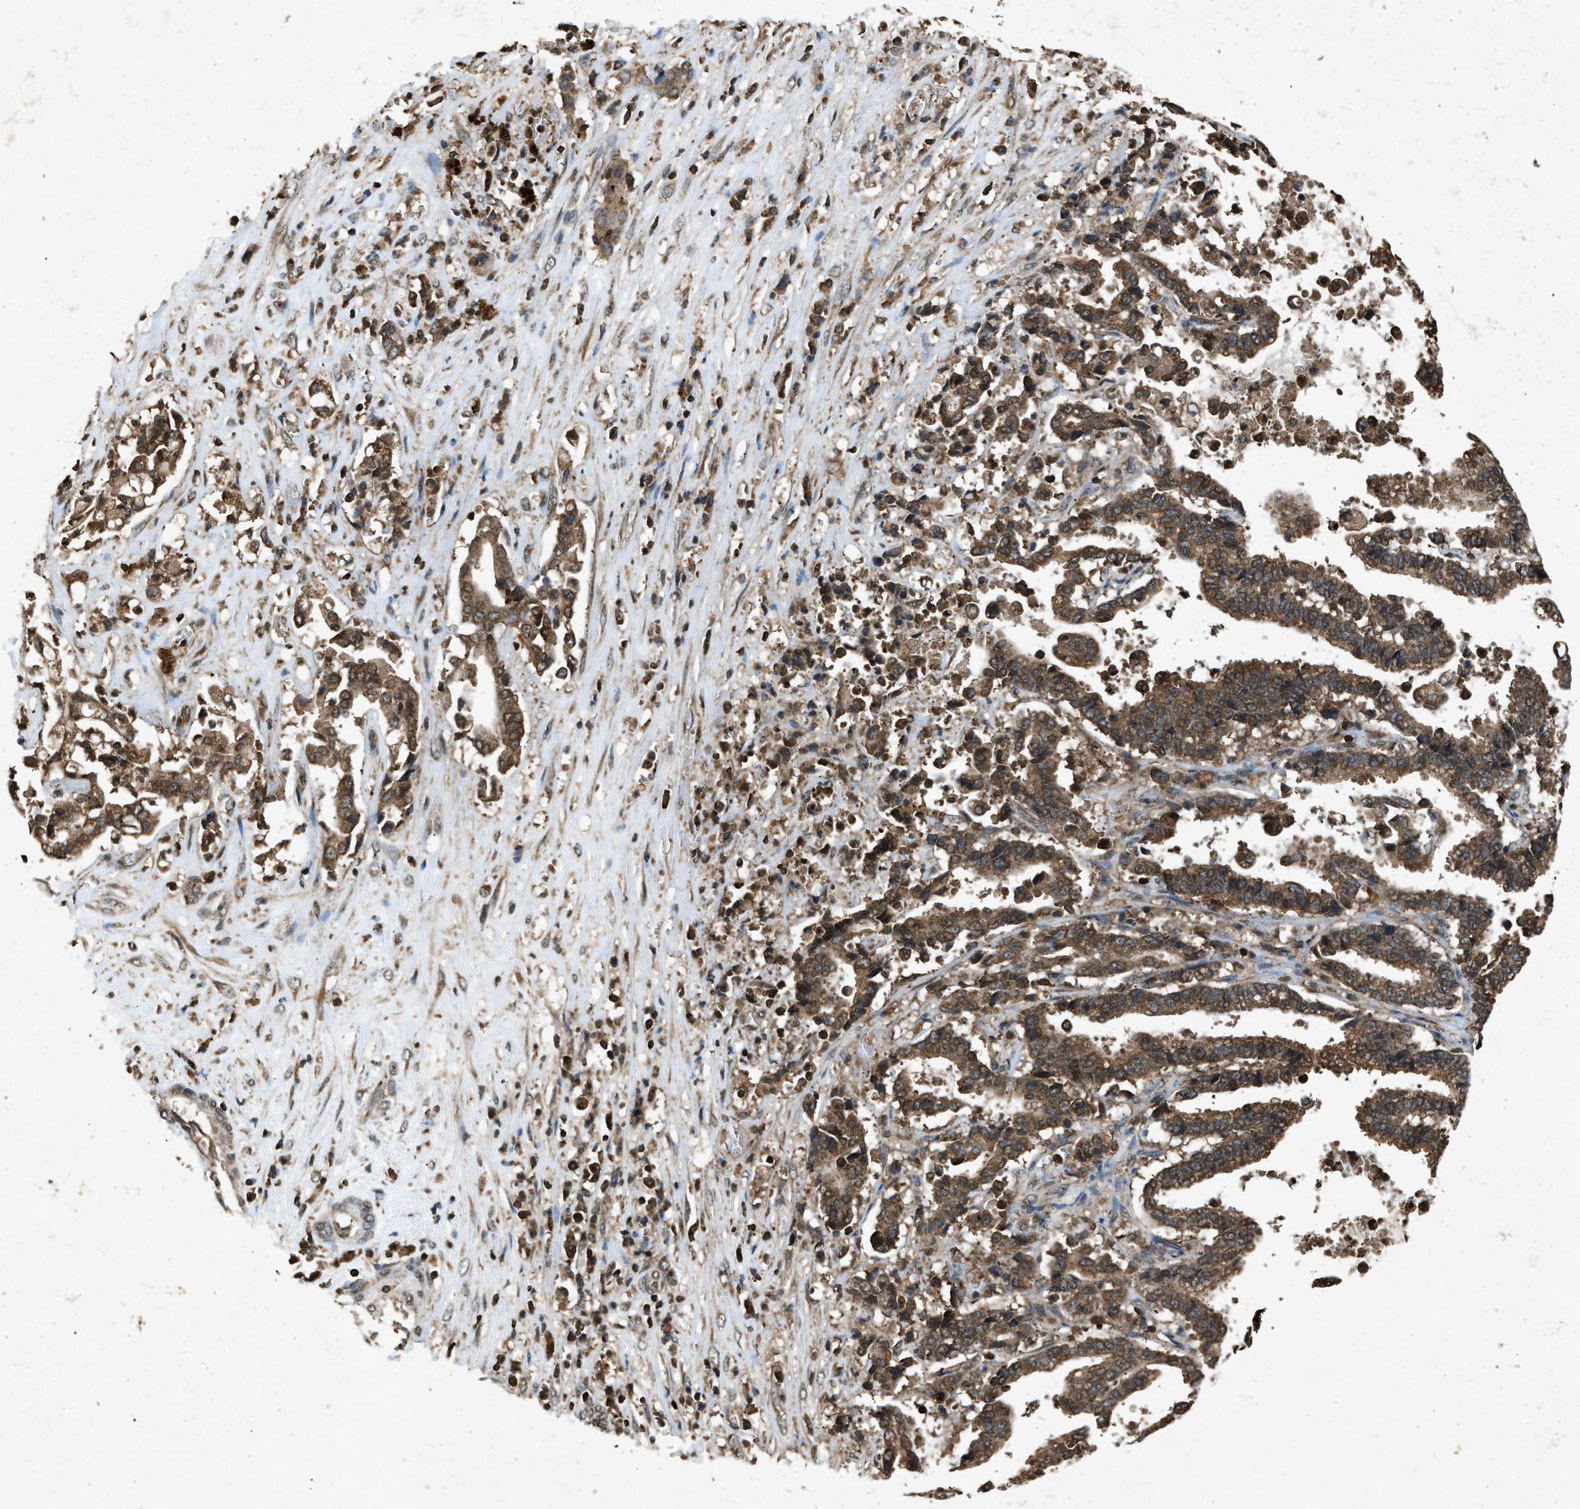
{"staining": {"intensity": "moderate", "quantity": ">75%", "location": "cytoplasmic/membranous"}, "tissue": "liver cancer", "cell_type": "Tumor cells", "image_type": "cancer", "snomed": [{"axis": "morphology", "description": "Cholangiocarcinoma"}, {"axis": "topography", "description": "Liver"}], "caption": "Immunohistochemistry (IHC) histopathology image of human liver cholangiocarcinoma stained for a protein (brown), which reveals medium levels of moderate cytoplasmic/membranous positivity in approximately >75% of tumor cells.", "gene": "OAS1", "patient": {"sex": "male", "age": 57}}